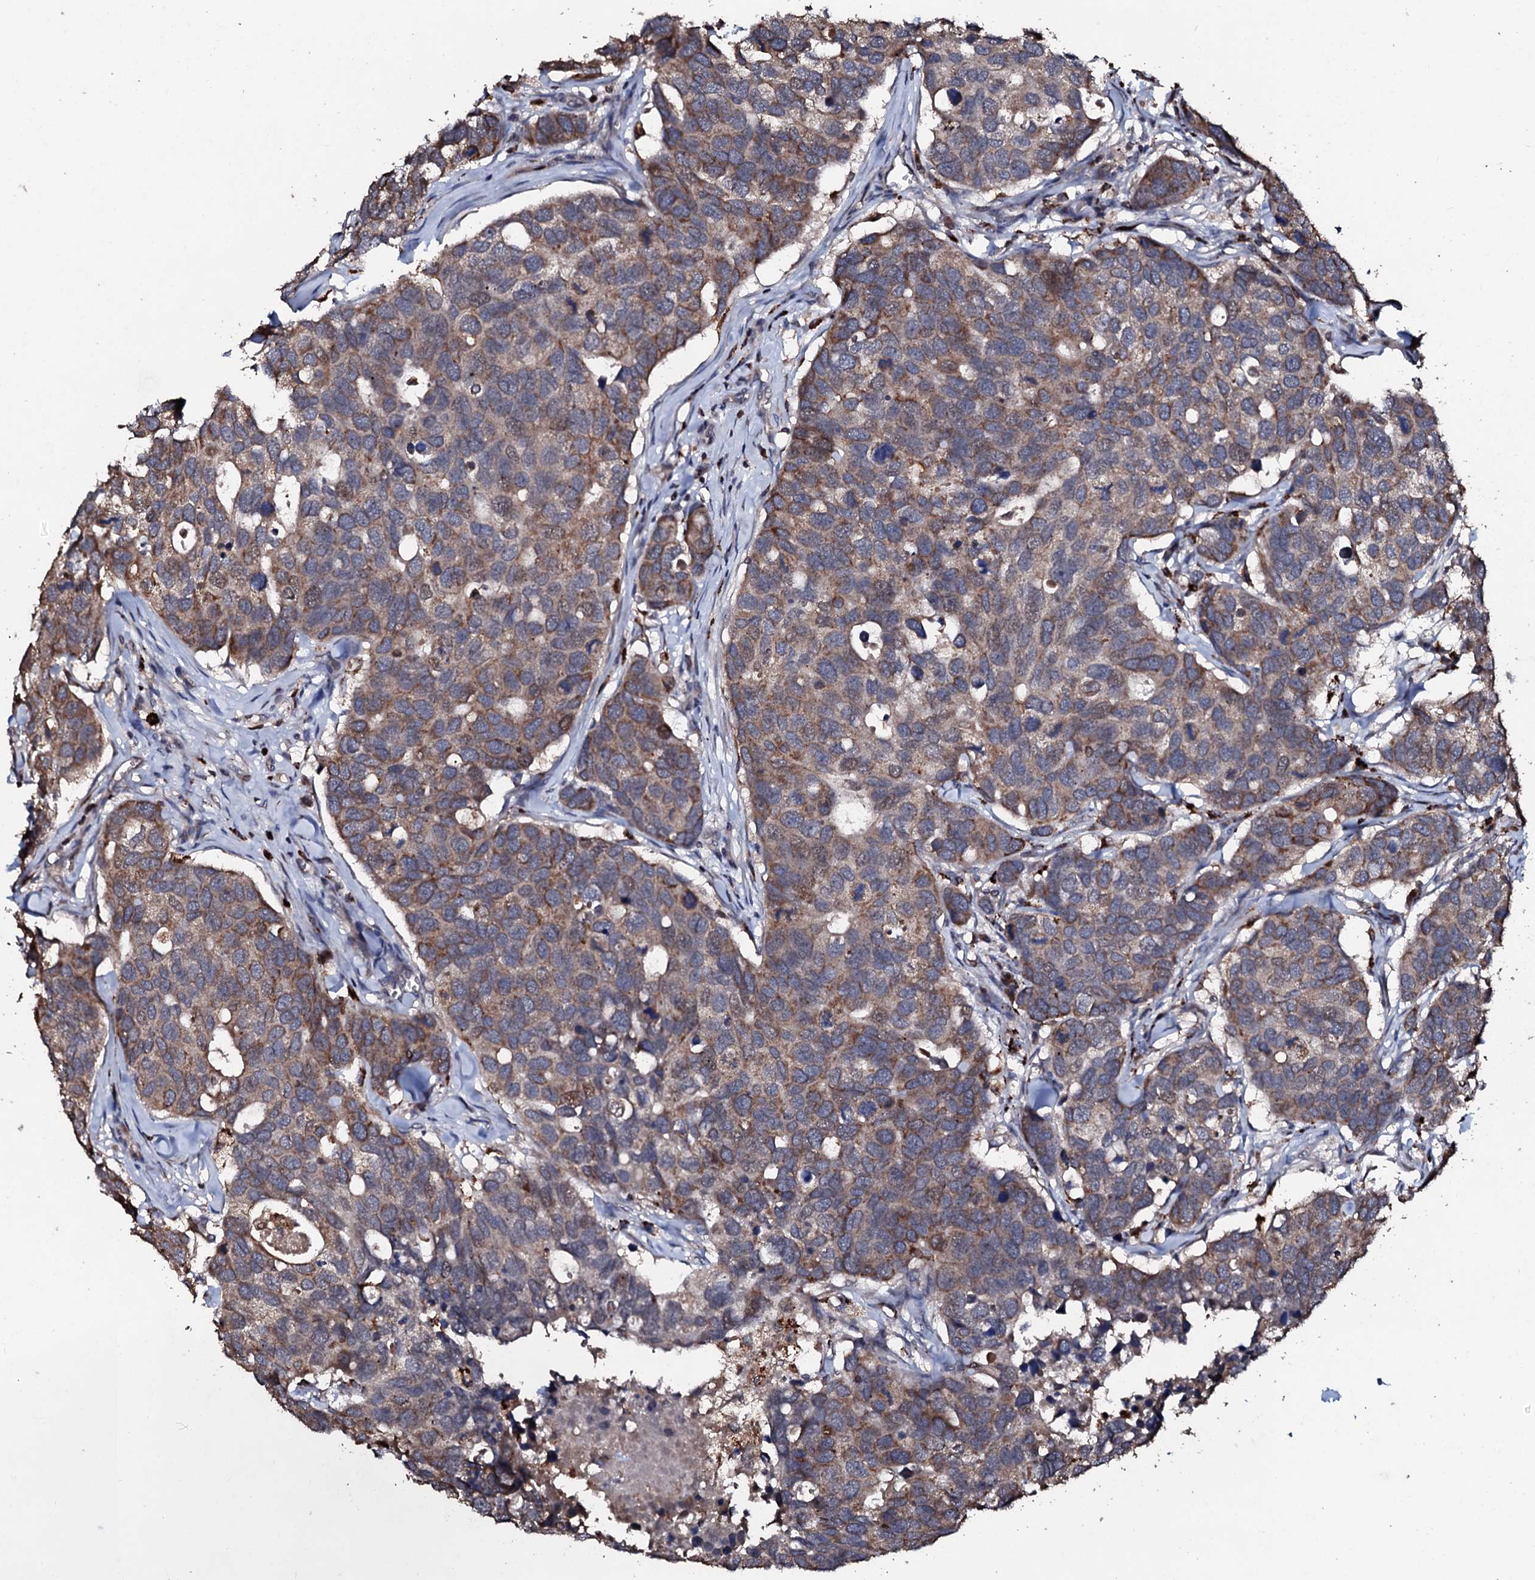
{"staining": {"intensity": "strong", "quantity": ">75%", "location": "cytoplasmic/membranous"}, "tissue": "breast cancer", "cell_type": "Tumor cells", "image_type": "cancer", "snomed": [{"axis": "morphology", "description": "Duct carcinoma"}, {"axis": "topography", "description": "Breast"}], "caption": "Immunohistochemistry (IHC) histopathology image of neoplastic tissue: human breast intraductal carcinoma stained using IHC reveals high levels of strong protein expression localized specifically in the cytoplasmic/membranous of tumor cells, appearing as a cytoplasmic/membranous brown color.", "gene": "SDHAF2", "patient": {"sex": "female", "age": 83}}